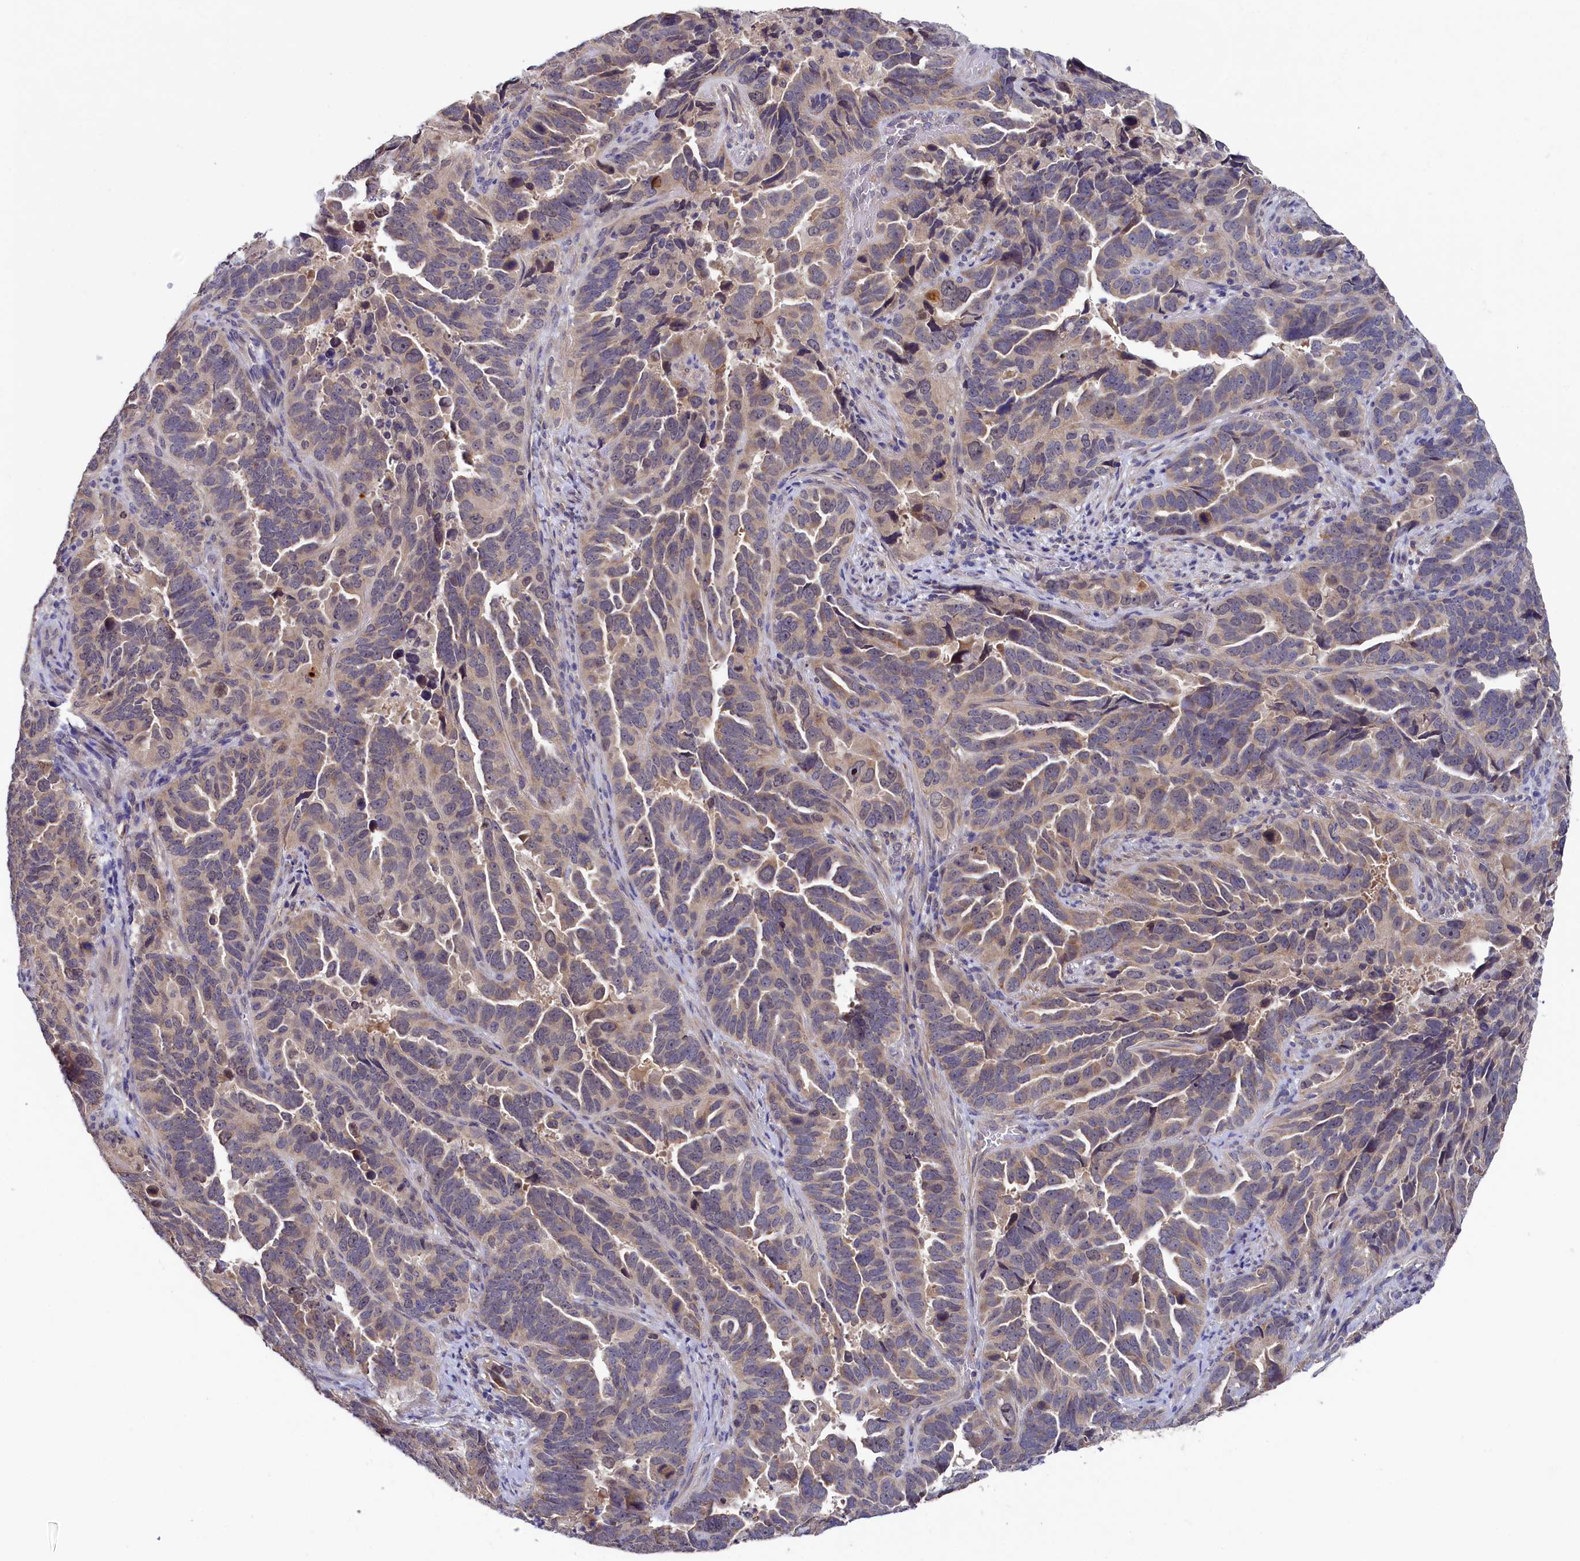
{"staining": {"intensity": "weak", "quantity": ">75%", "location": "cytoplasmic/membranous"}, "tissue": "endometrial cancer", "cell_type": "Tumor cells", "image_type": "cancer", "snomed": [{"axis": "morphology", "description": "Adenocarcinoma, NOS"}, {"axis": "topography", "description": "Endometrium"}], "caption": "This image displays immunohistochemistry (IHC) staining of human endometrial cancer (adenocarcinoma), with low weak cytoplasmic/membranous staining in approximately >75% of tumor cells.", "gene": "SPINK9", "patient": {"sex": "female", "age": 65}}